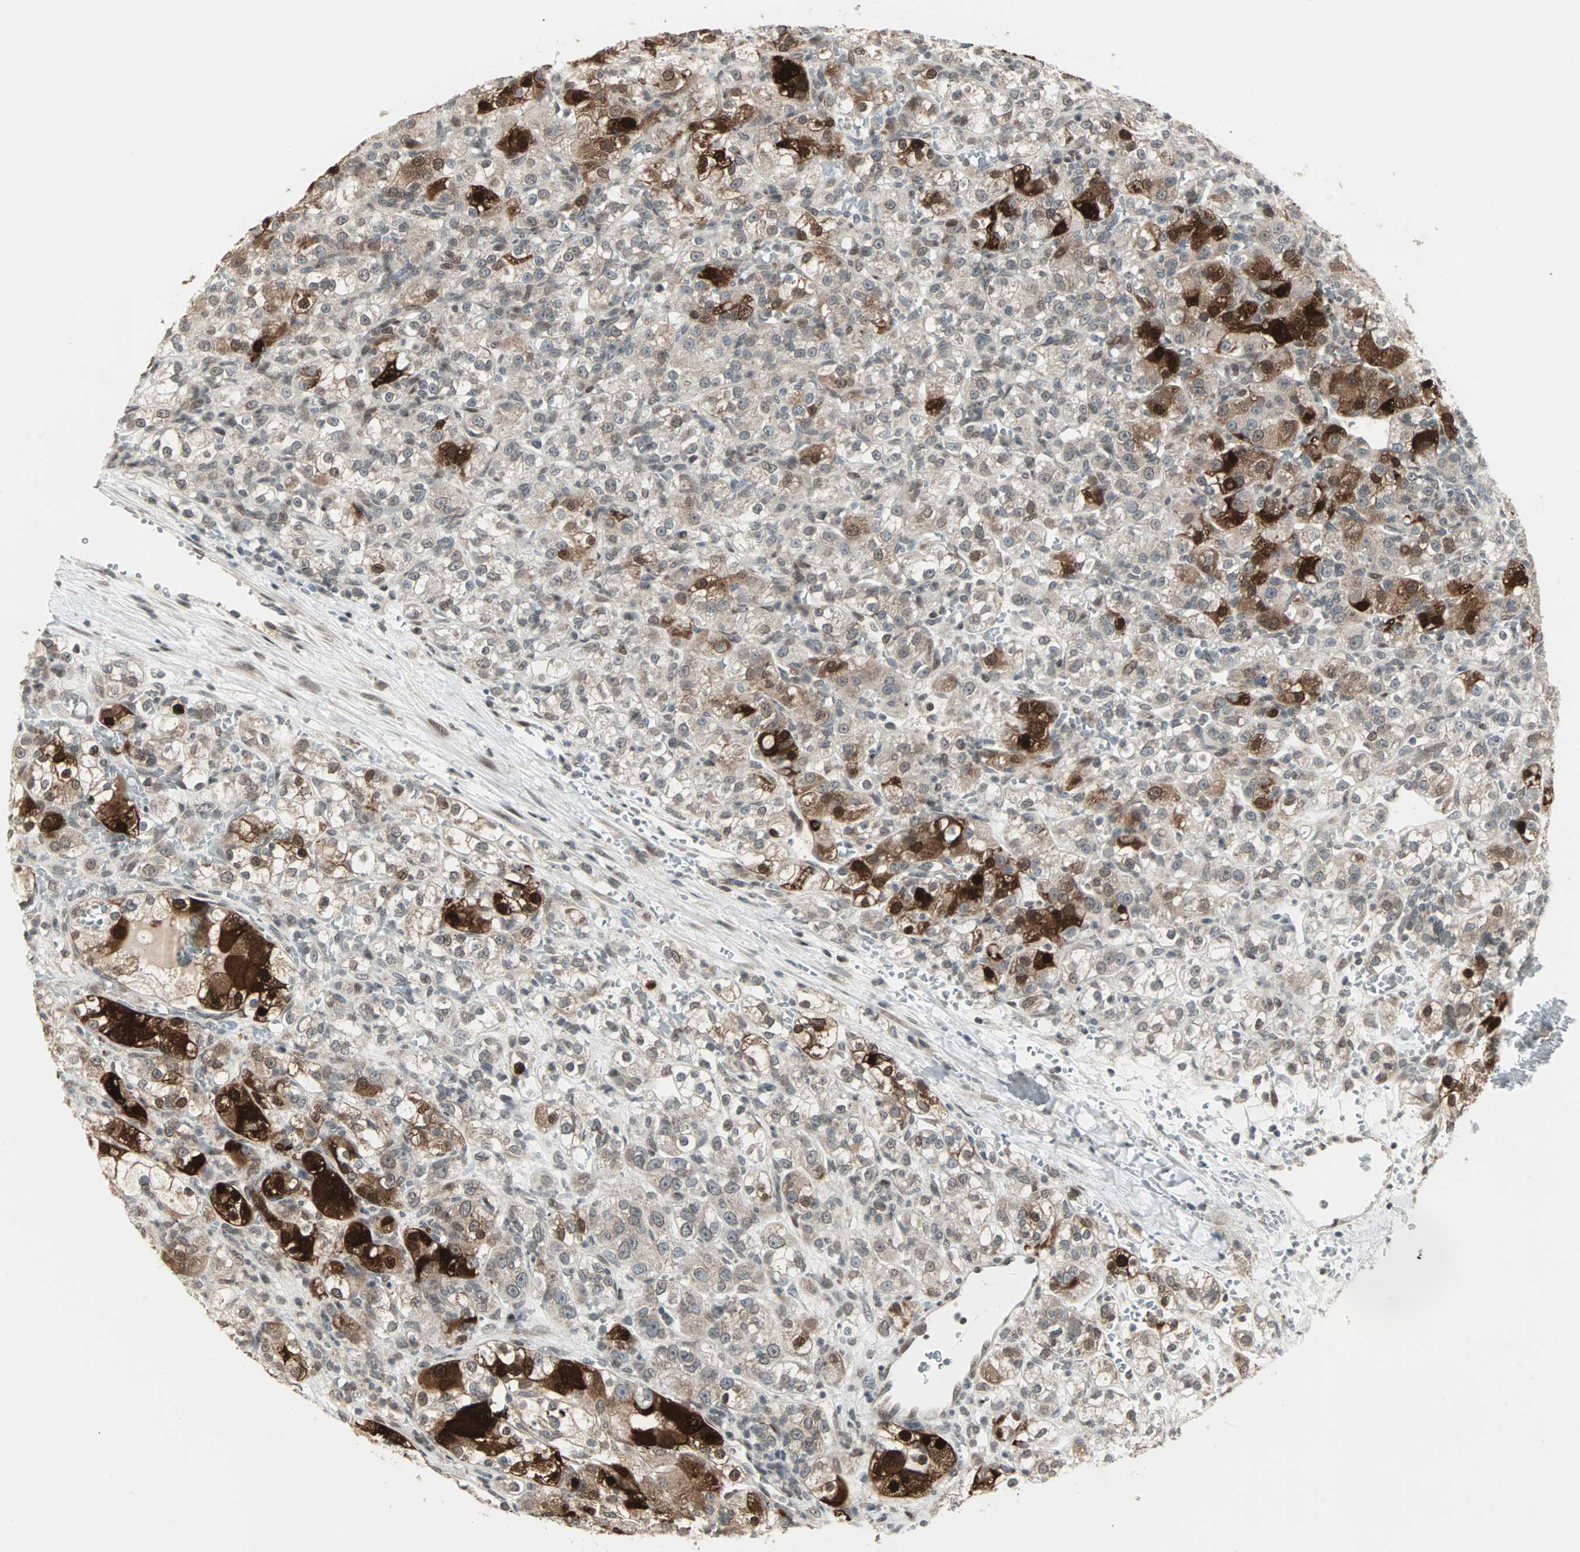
{"staining": {"intensity": "strong", "quantity": "25%-75%", "location": "cytoplasmic/membranous,nuclear"}, "tissue": "renal cancer", "cell_type": "Tumor cells", "image_type": "cancer", "snomed": [{"axis": "morphology", "description": "Normal tissue, NOS"}, {"axis": "morphology", "description": "Adenocarcinoma, NOS"}, {"axis": "topography", "description": "Kidney"}], "caption": "Immunohistochemical staining of renal cancer (adenocarcinoma) shows strong cytoplasmic/membranous and nuclear protein expression in approximately 25%-75% of tumor cells.", "gene": "CBLC", "patient": {"sex": "male", "age": 61}}